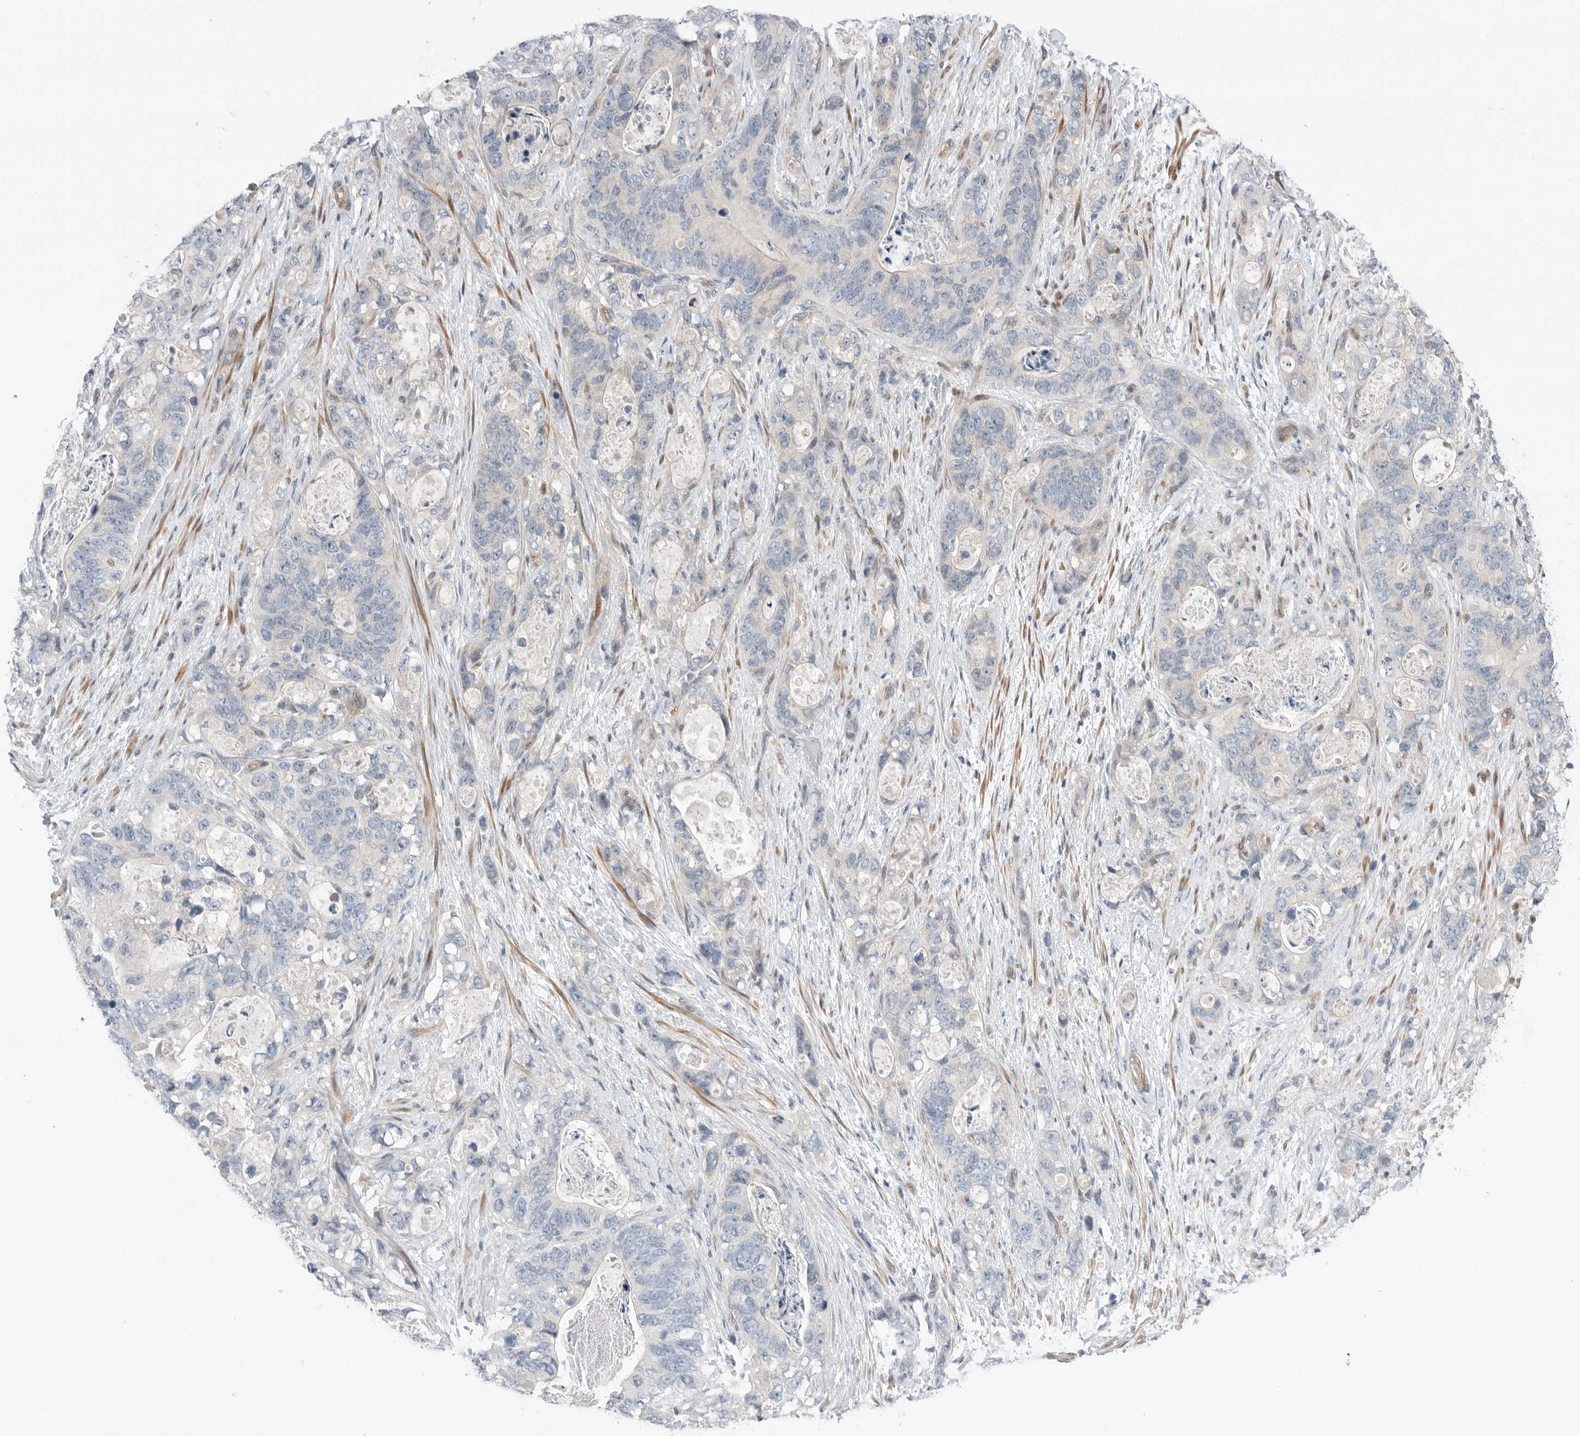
{"staining": {"intensity": "negative", "quantity": "none", "location": "none"}, "tissue": "stomach cancer", "cell_type": "Tumor cells", "image_type": "cancer", "snomed": [{"axis": "morphology", "description": "Normal tissue, NOS"}, {"axis": "morphology", "description": "Adenocarcinoma, NOS"}, {"axis": "topography", "description": "Stomach"}], "caption": "The histopathology image shows no significant staining in tumor cells of stomach adenocarcinoma.", "gene": "PEAK1", "patient": {"sex": "female", "age": 89}}